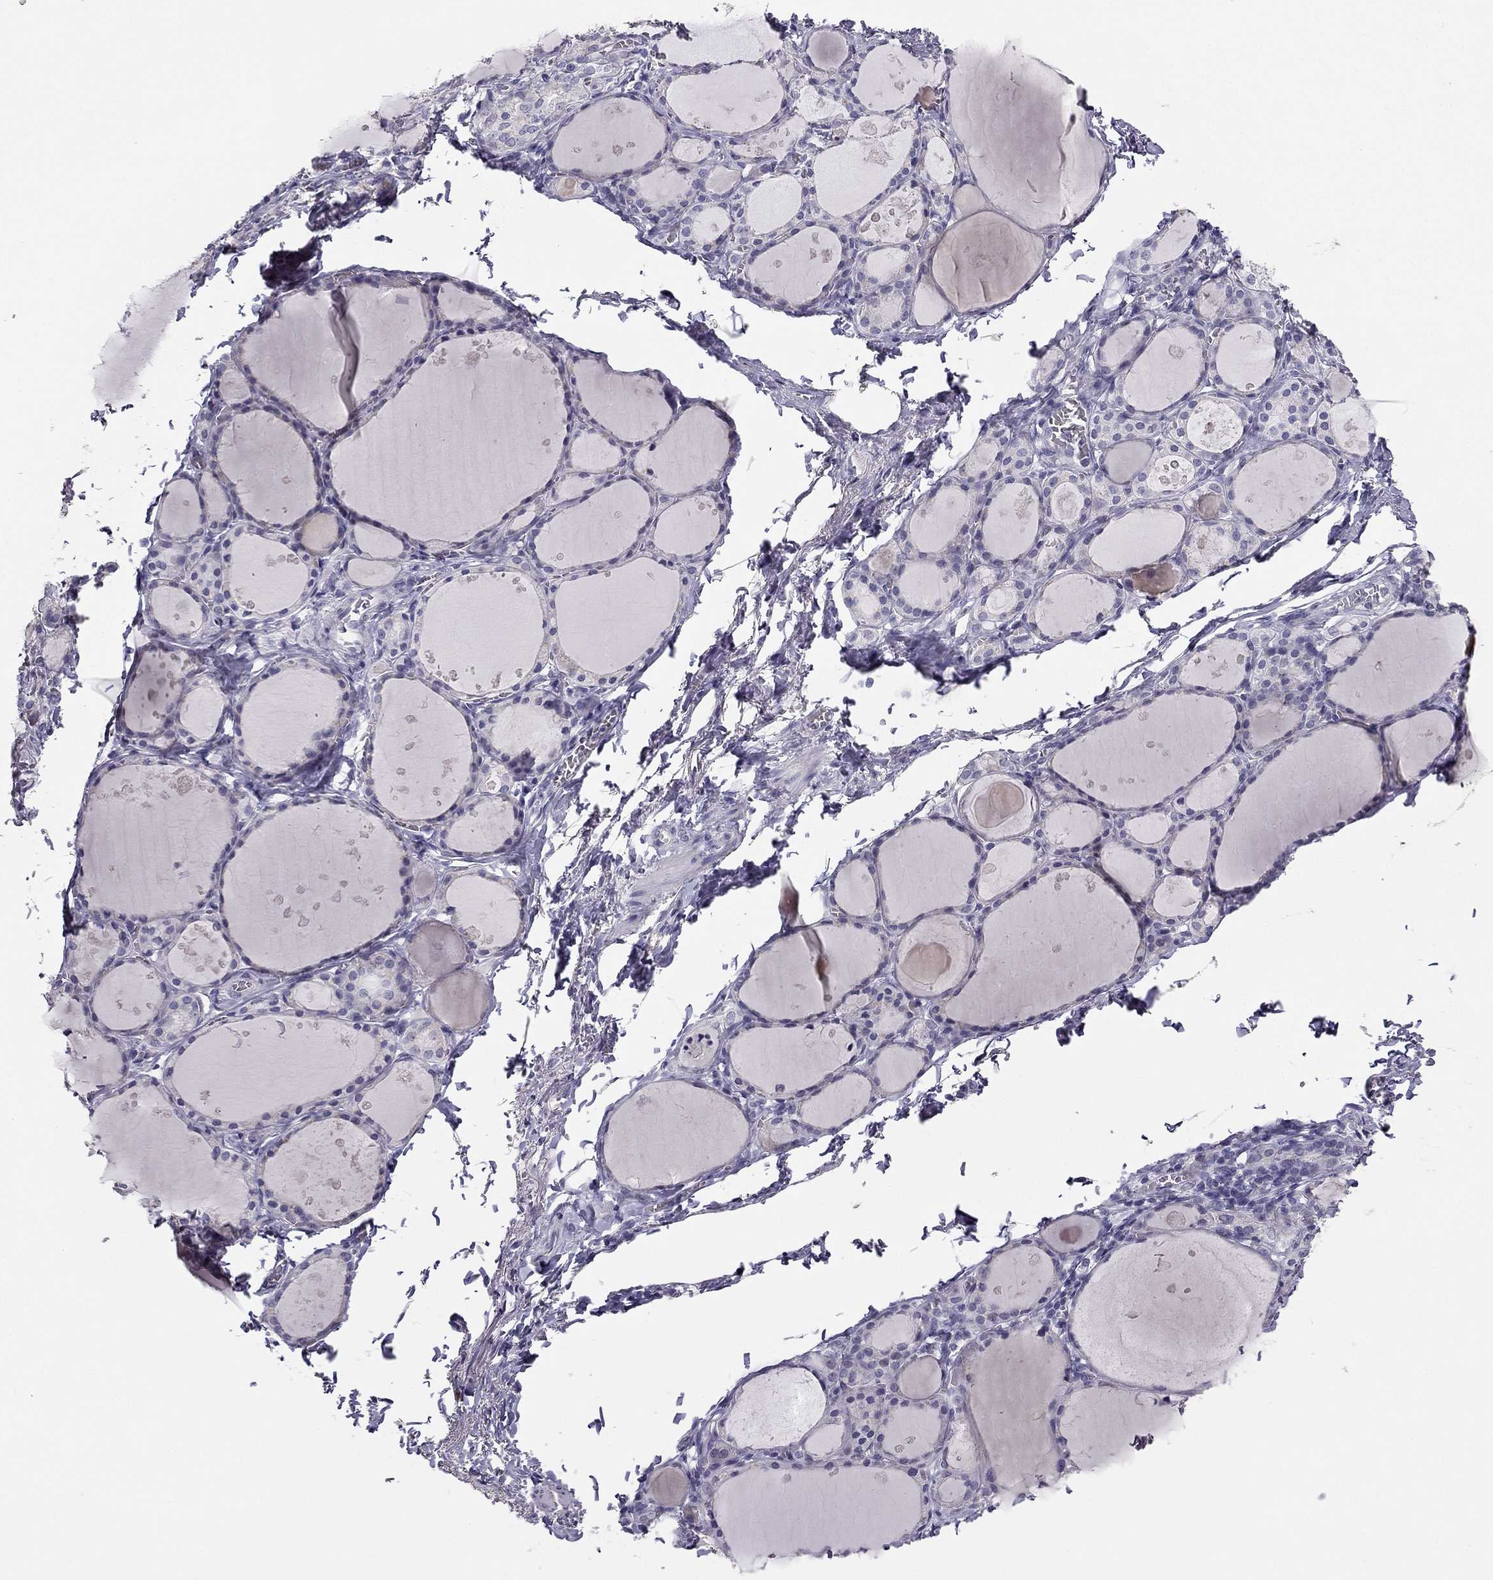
{"staining": {"intensity": "negative", "quantity": "none", "location": "none"}, "tissue": "thyroid gland", "cell_type": "Glandular cells", "image_type": "normal", "snomed": [{"axis": "morphology", "description": "Normal tissue, NOS"}, {"axis": "topography", "description": "Thyroid gland"}], "caption": "The photomicrograph exhibits no staining of glandular cells in normal thyroid gland.", "gene": "CALB2", "patient": {"sex": "male", "age": 68}}